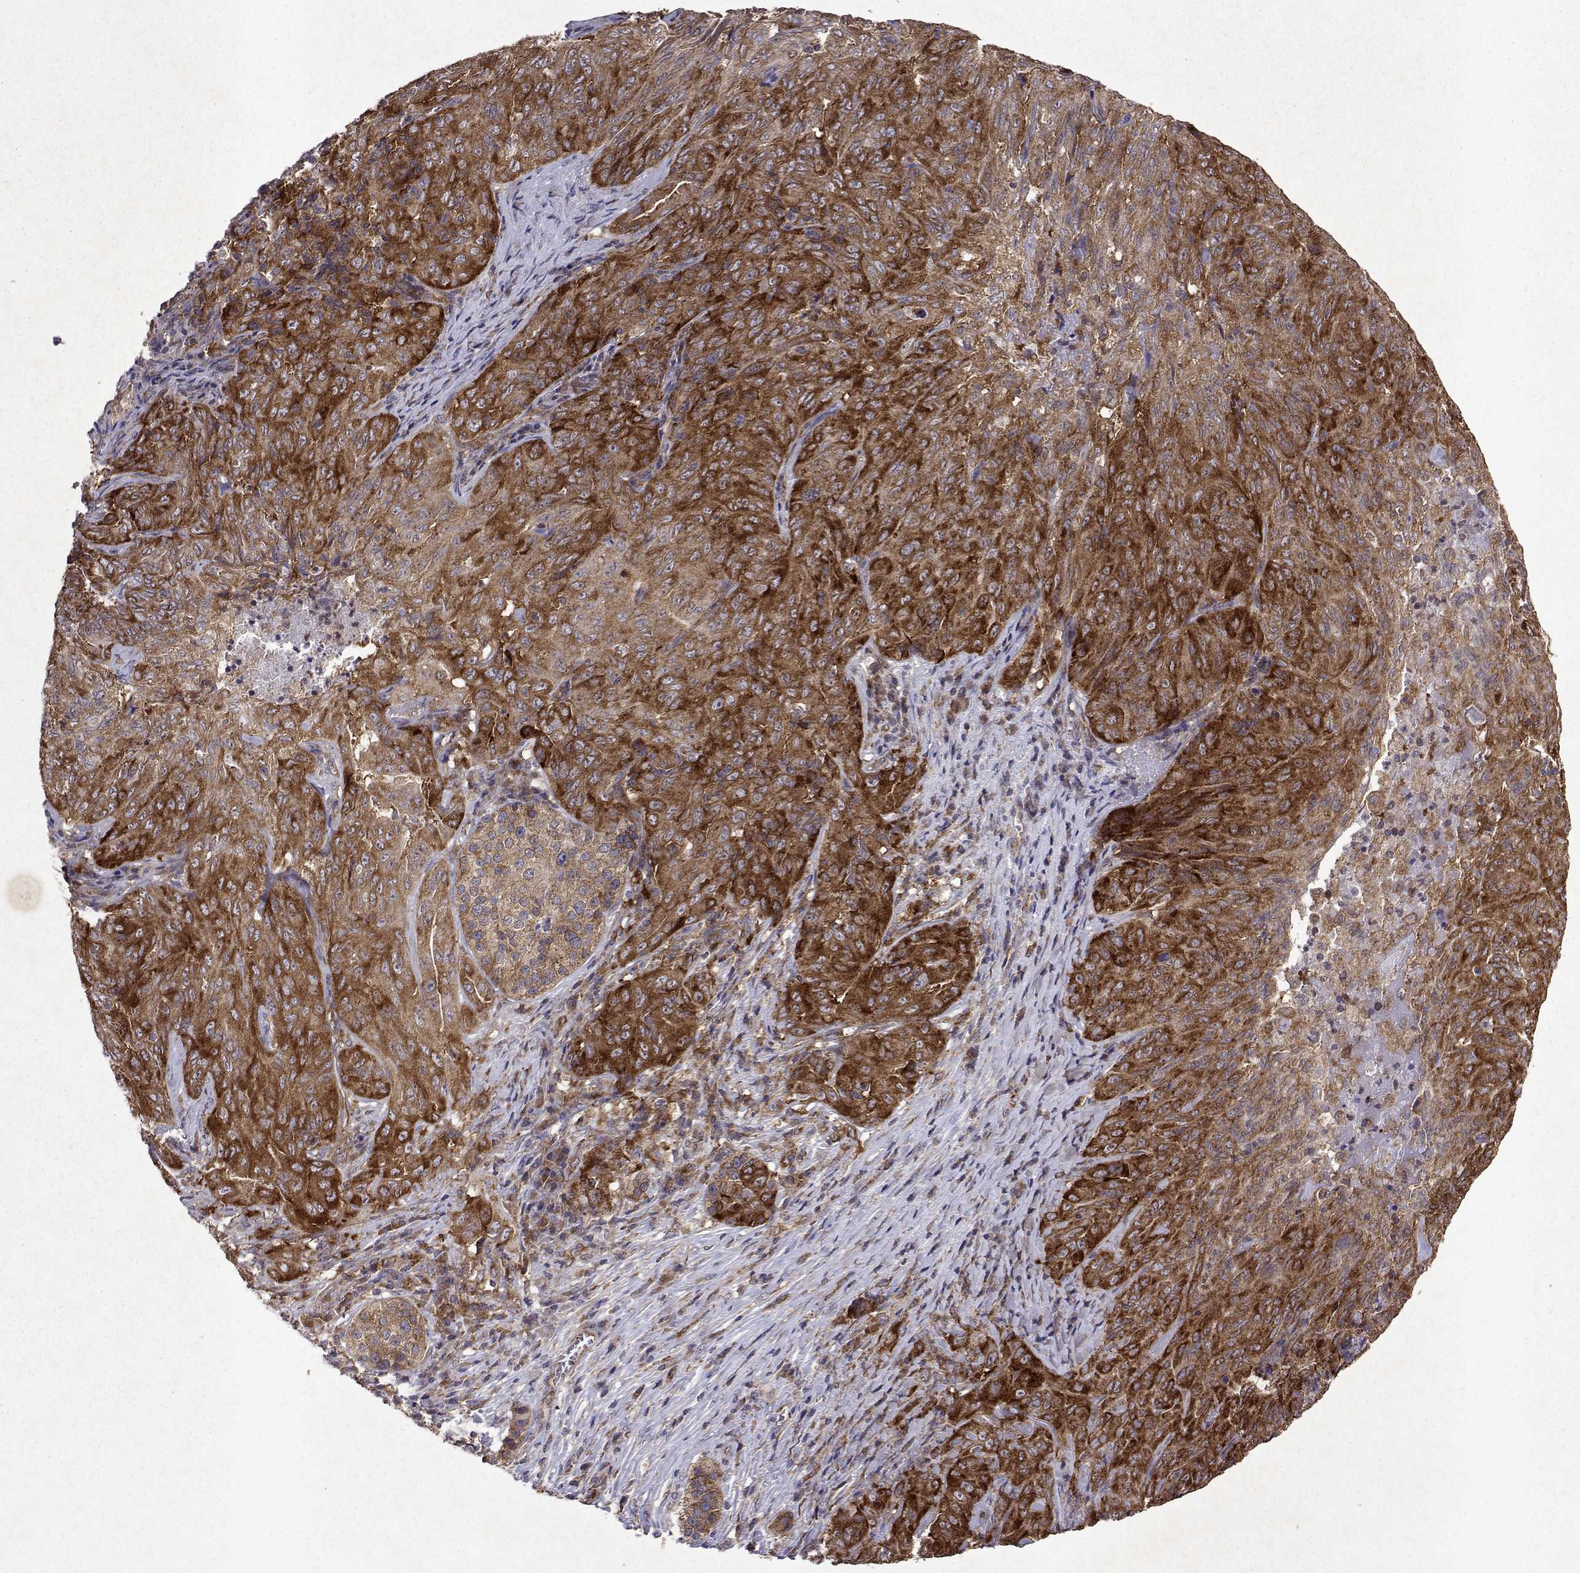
{"staining": {"intensity": "strong", "quantity": ">75%", "location": "cytoplasmic/membranous"}, "tissue": "pancreatic cancer", "cell_type": "Tumor cells", "image_type": "cancer", "snomed": [{"axis": "morphology", "description": "Adenocarcinoma, NOS"}, {"axis": "topography", "description": "Pancreas"}], "caption": "Immunohistochemical staining of human adenocarcinoma (pancreatic) exhibits high levels of strong cytoplasmic/membranous protein positivity in approximately >75% of tumor cells.", "gene": "TARBP2", "patient": {"sex": "male", "age": 63}}